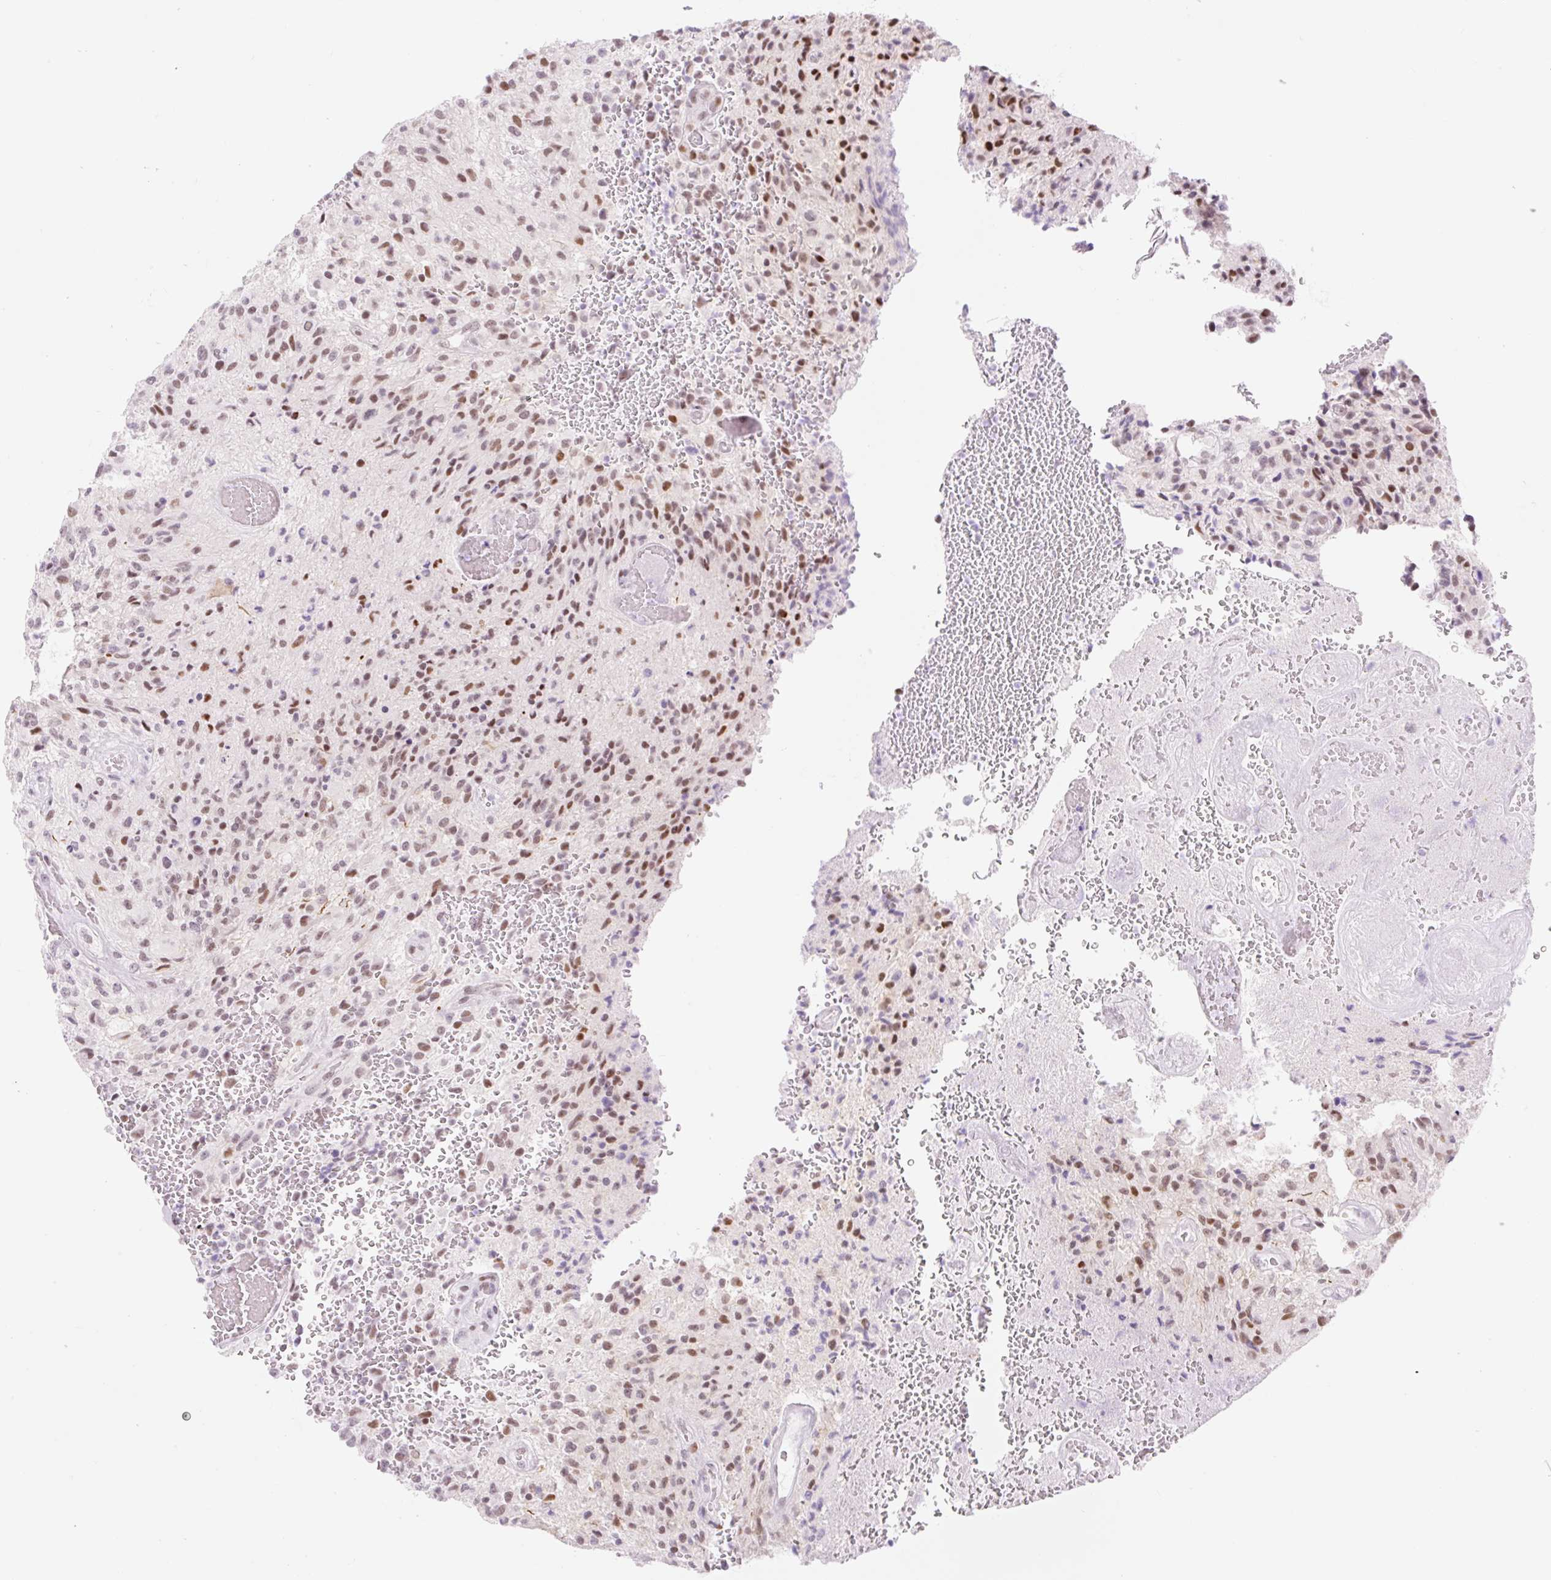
{"staining": {"intensity": "moderate", "quantity": ">75%", "location": "nuclear"}, "tissue": "glioma", "cell_type": "Tumor cells", "image_type": "cancer", "snomed": [{"axis": "morphology", "description": "Normal tissue, NOS"}, {"axis": "morphology", "description": "Glioma, malignant, High grade"}, {"axis": "topography", "description": "Cerebral cortex"}], "caption": "This image demonstrates immunohistochemistry (IHC) staining of human glioma, with medium moderate nuclear staining in about >75% of tumor cells.", "gene": "H2BW1", "patient": {"sex": "male", "age": 56}}